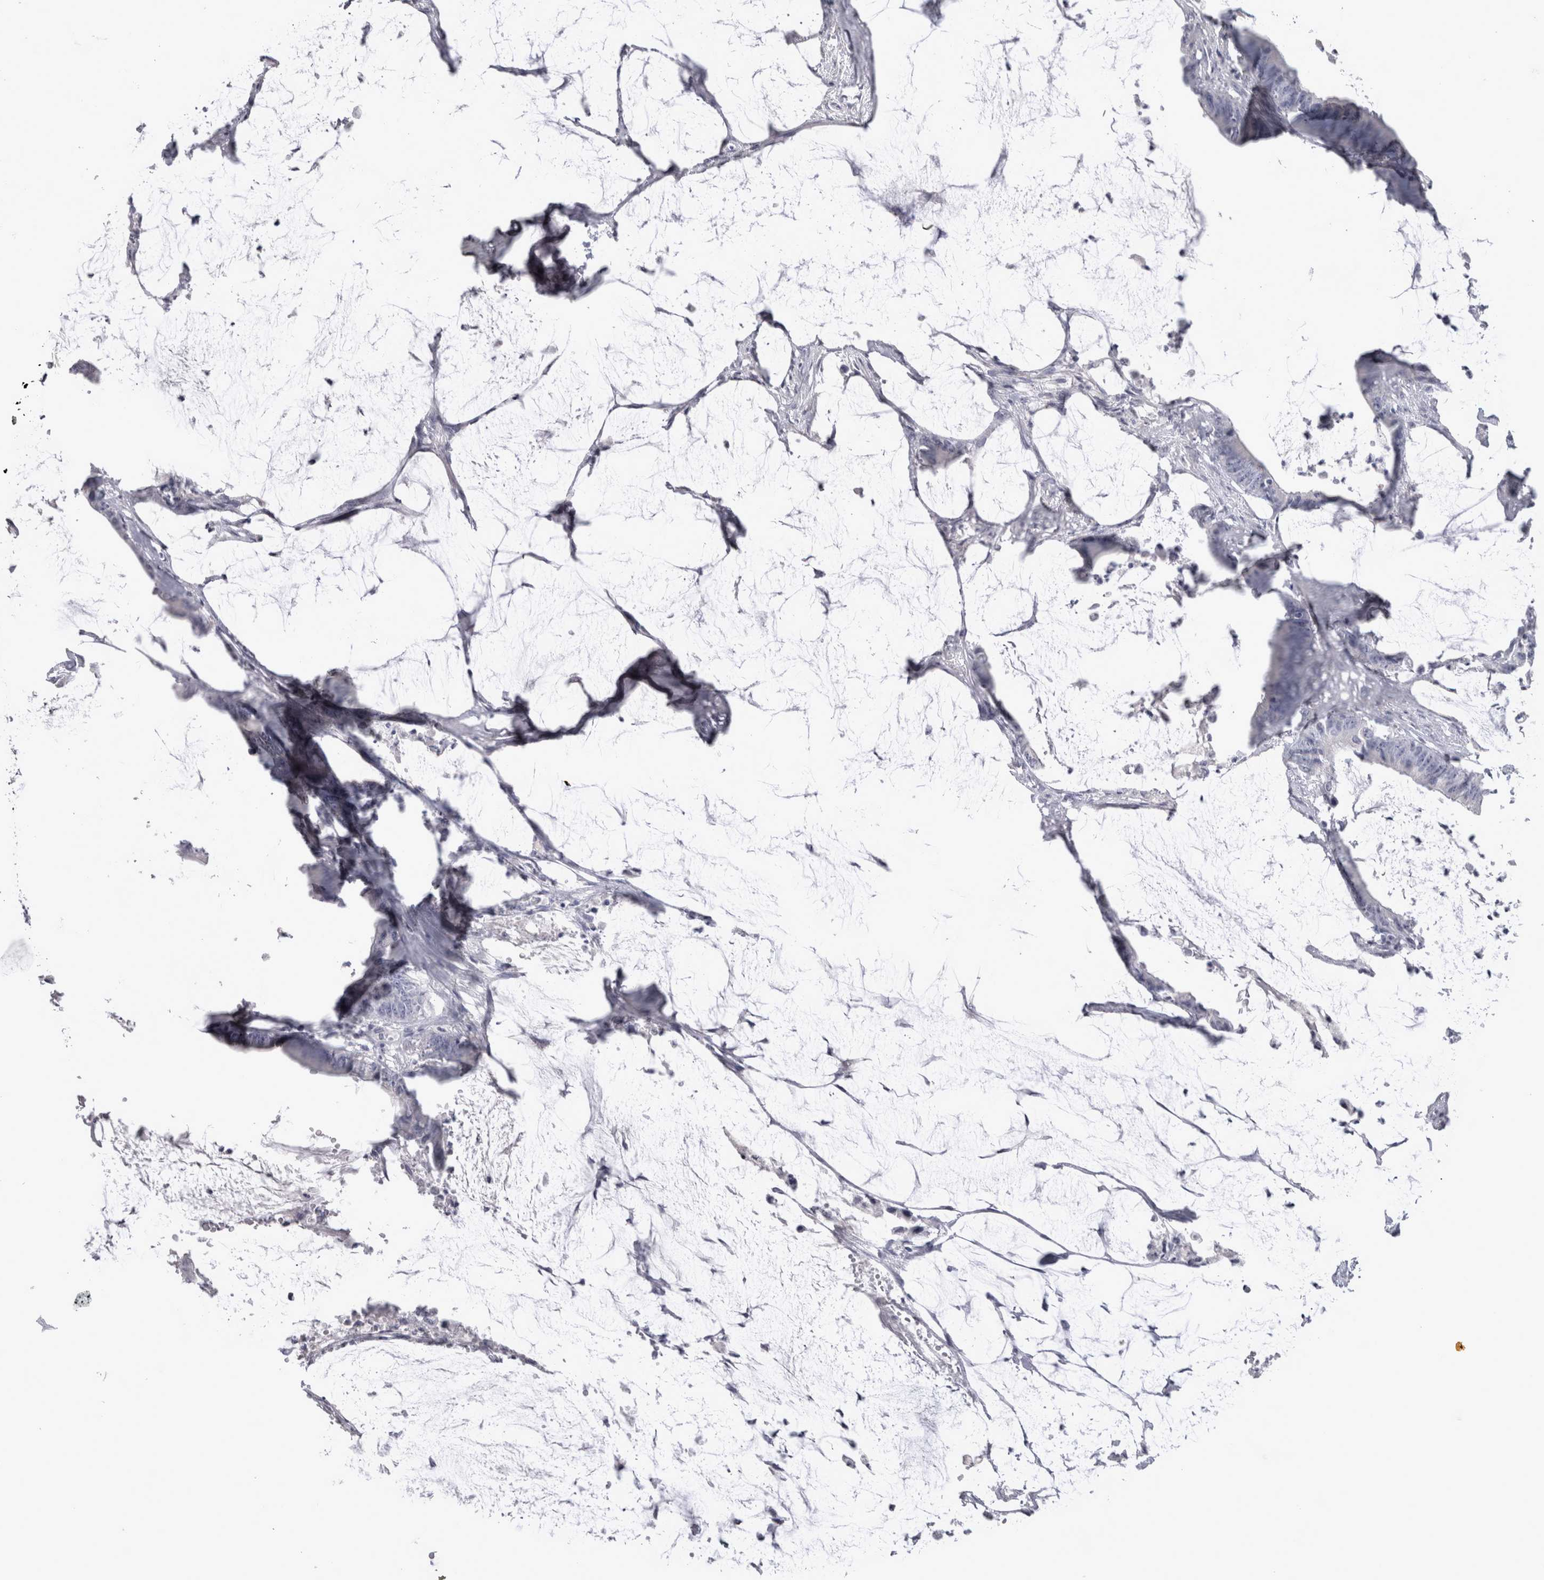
{"staining": {"intensity": "negative", "quantity": "none", "location": "none"}, "tissue": "colorectal cancer", "cell_type": "Tumor cells", "image_type": "cancer", "snomed": [{"axis": "morphology", "description": "Adenocarcinoma, NOS"}, {"axis": "topography", "description": "Rectum"}], "caption": "An IHC histopathology image of colorectal cancer is shown. There is no staining in tumor cells of colorectal cancer.", "gene": "MSMB", "patient": {"sex": "female", "age": 66}}